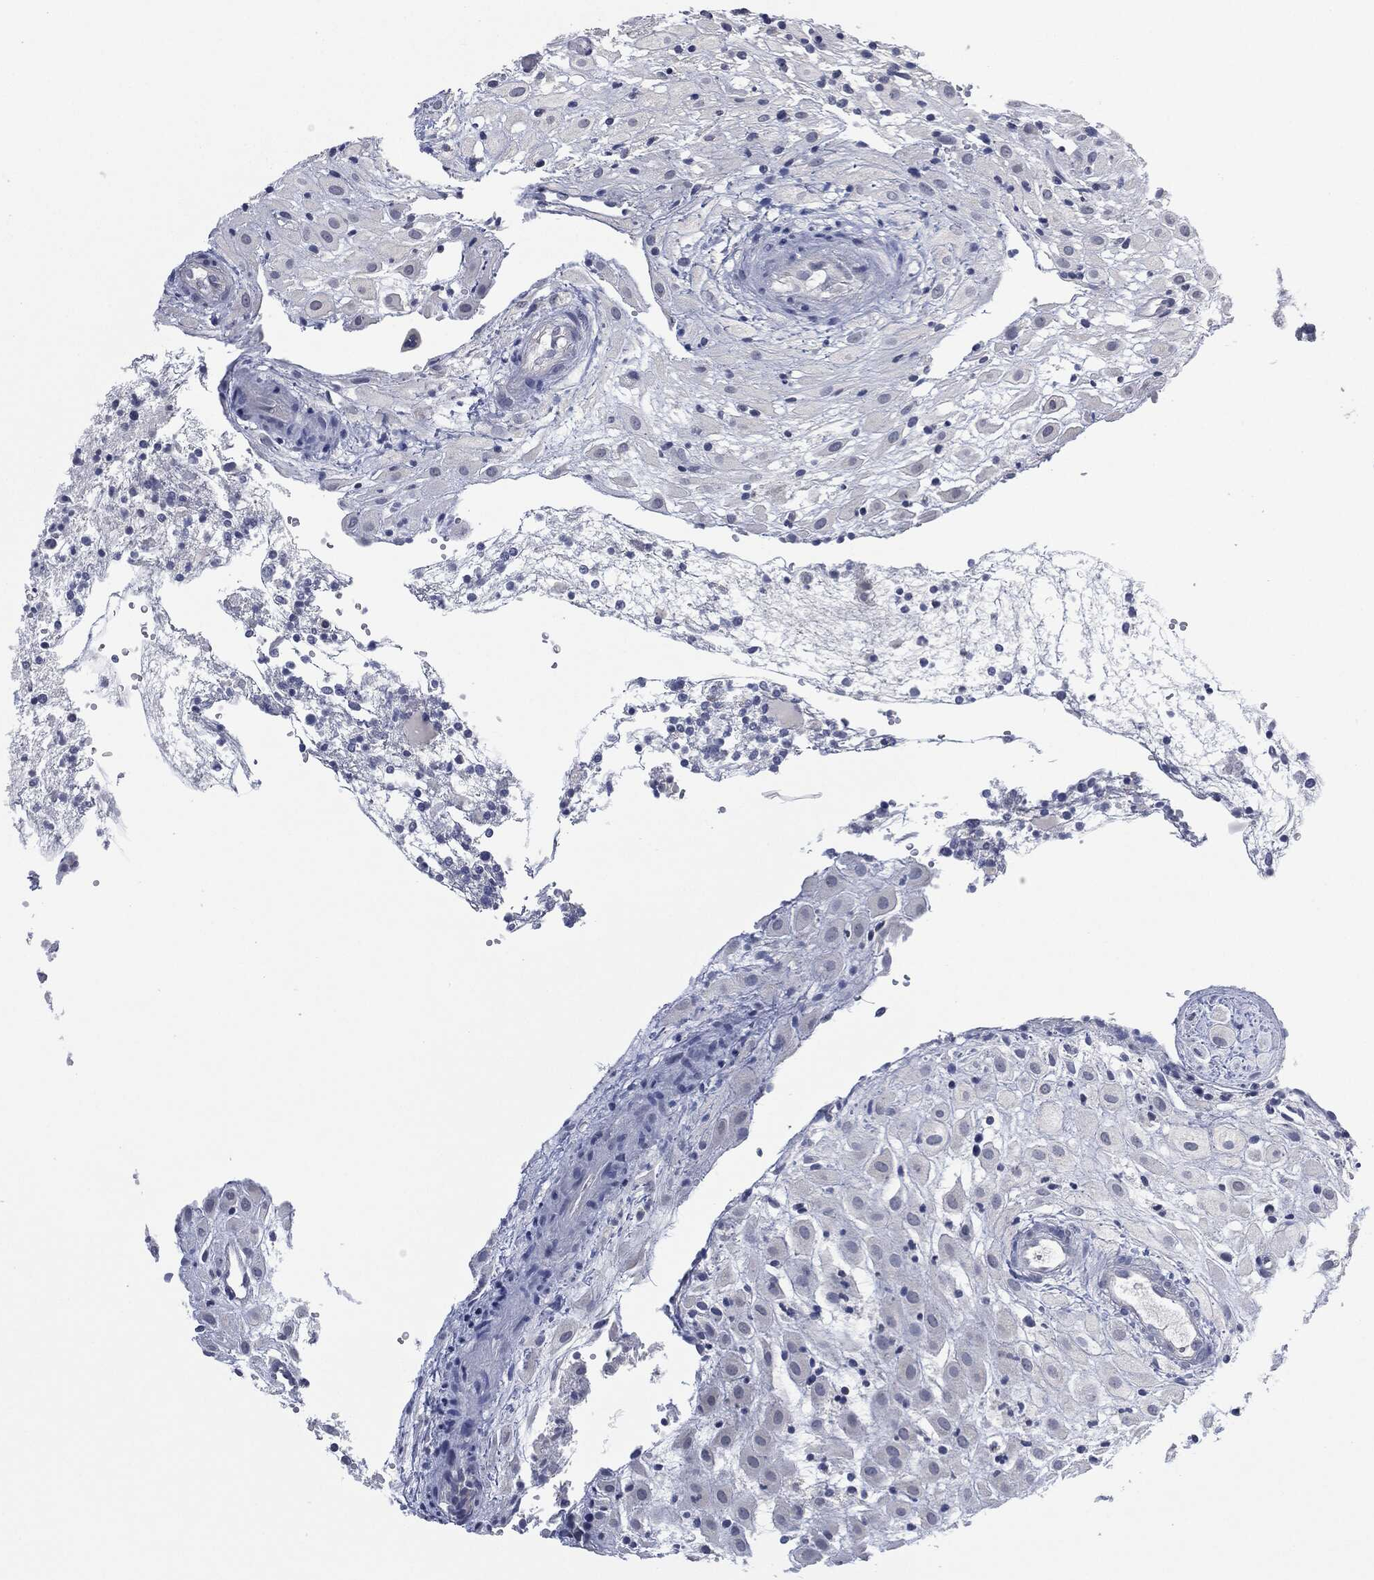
{"staining": {"intensity": "negative", "quantity": "none", "location": "none"}, "tissue": "placenta", "cell_type": "Decidual cells", "image_type": "normal", "snomed": [{"axis": "morphology", "description": "Normal tissue, NOS"}, {"axis": "topography", "description": "Placenta"}], "caption": "Immunohistochemical staining of unremarkable placenta reveals no significant staining in decidual cells.", "gene": "IL1RN", "patient": {"sex": "female", "age": 24}}